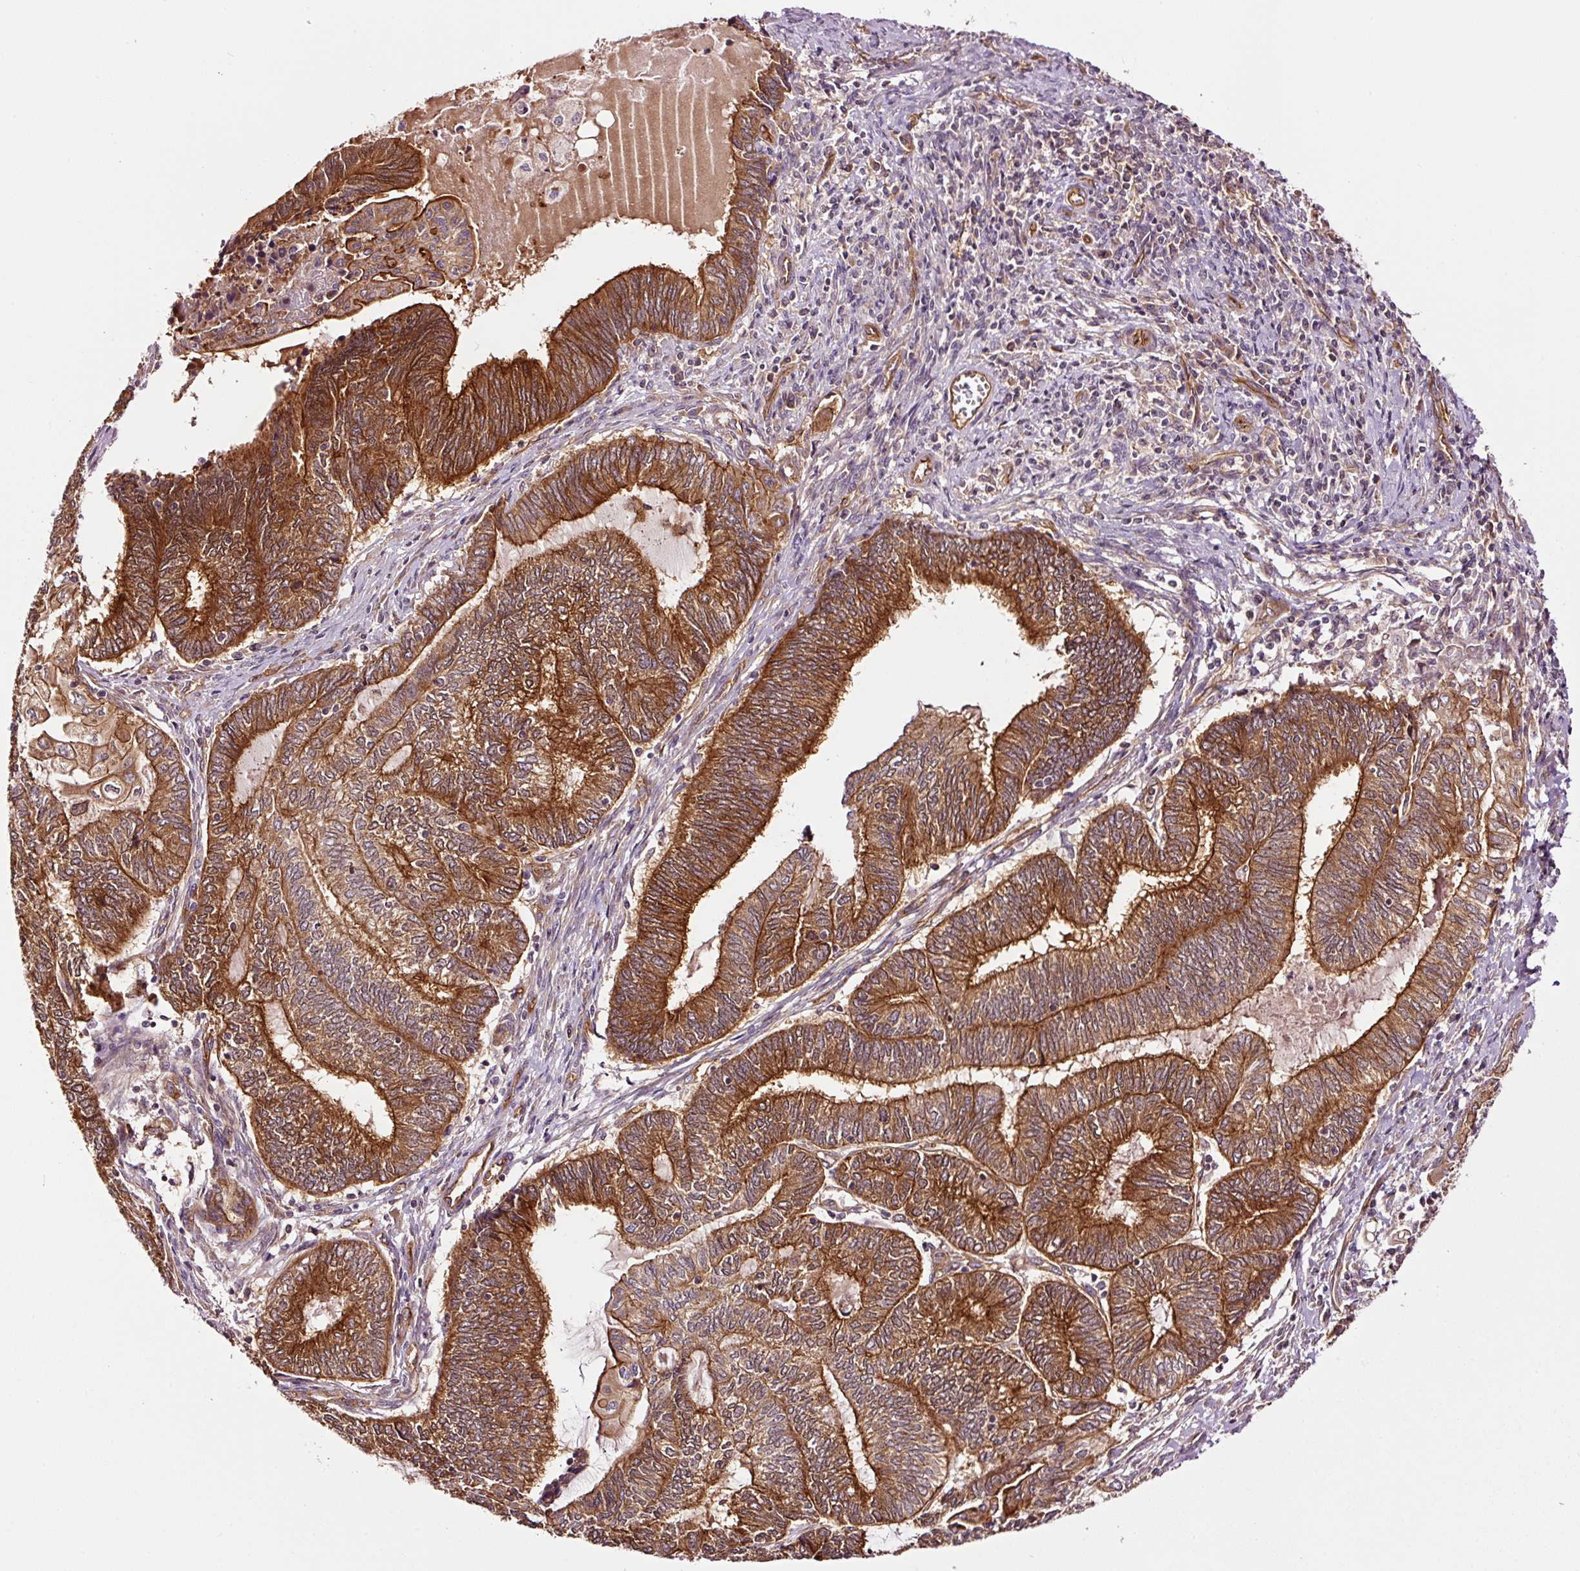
{"staining": {"intensity": "strong", "quantity": ">75%", "location": "cytoplasmic/membranous"}, "tissue": "endometrial cancer", "cell_type": "Tumor cells", "image_type": "cancer", "snomed": [{"axis": "morphology", "description": "Adenocarcinoma, NOS"}, {"axis": "topography", "description": "Uterus"}, {"axis": "topography", "description": "Endometrium"}], "caption": "A histopathology image of human adenocarcinoma (endometrial) stained for a protein exhibits strong cytoplasmic/membranous brown staining in tumor cells. (Stains: DAB (3,3'-diaminobenzidine) in brown, nuclei in blue, Microscopy: brightfield microscopy at high magnification).", "gene": "METAP1", "patient": {"sex": "female", "age": 70}}